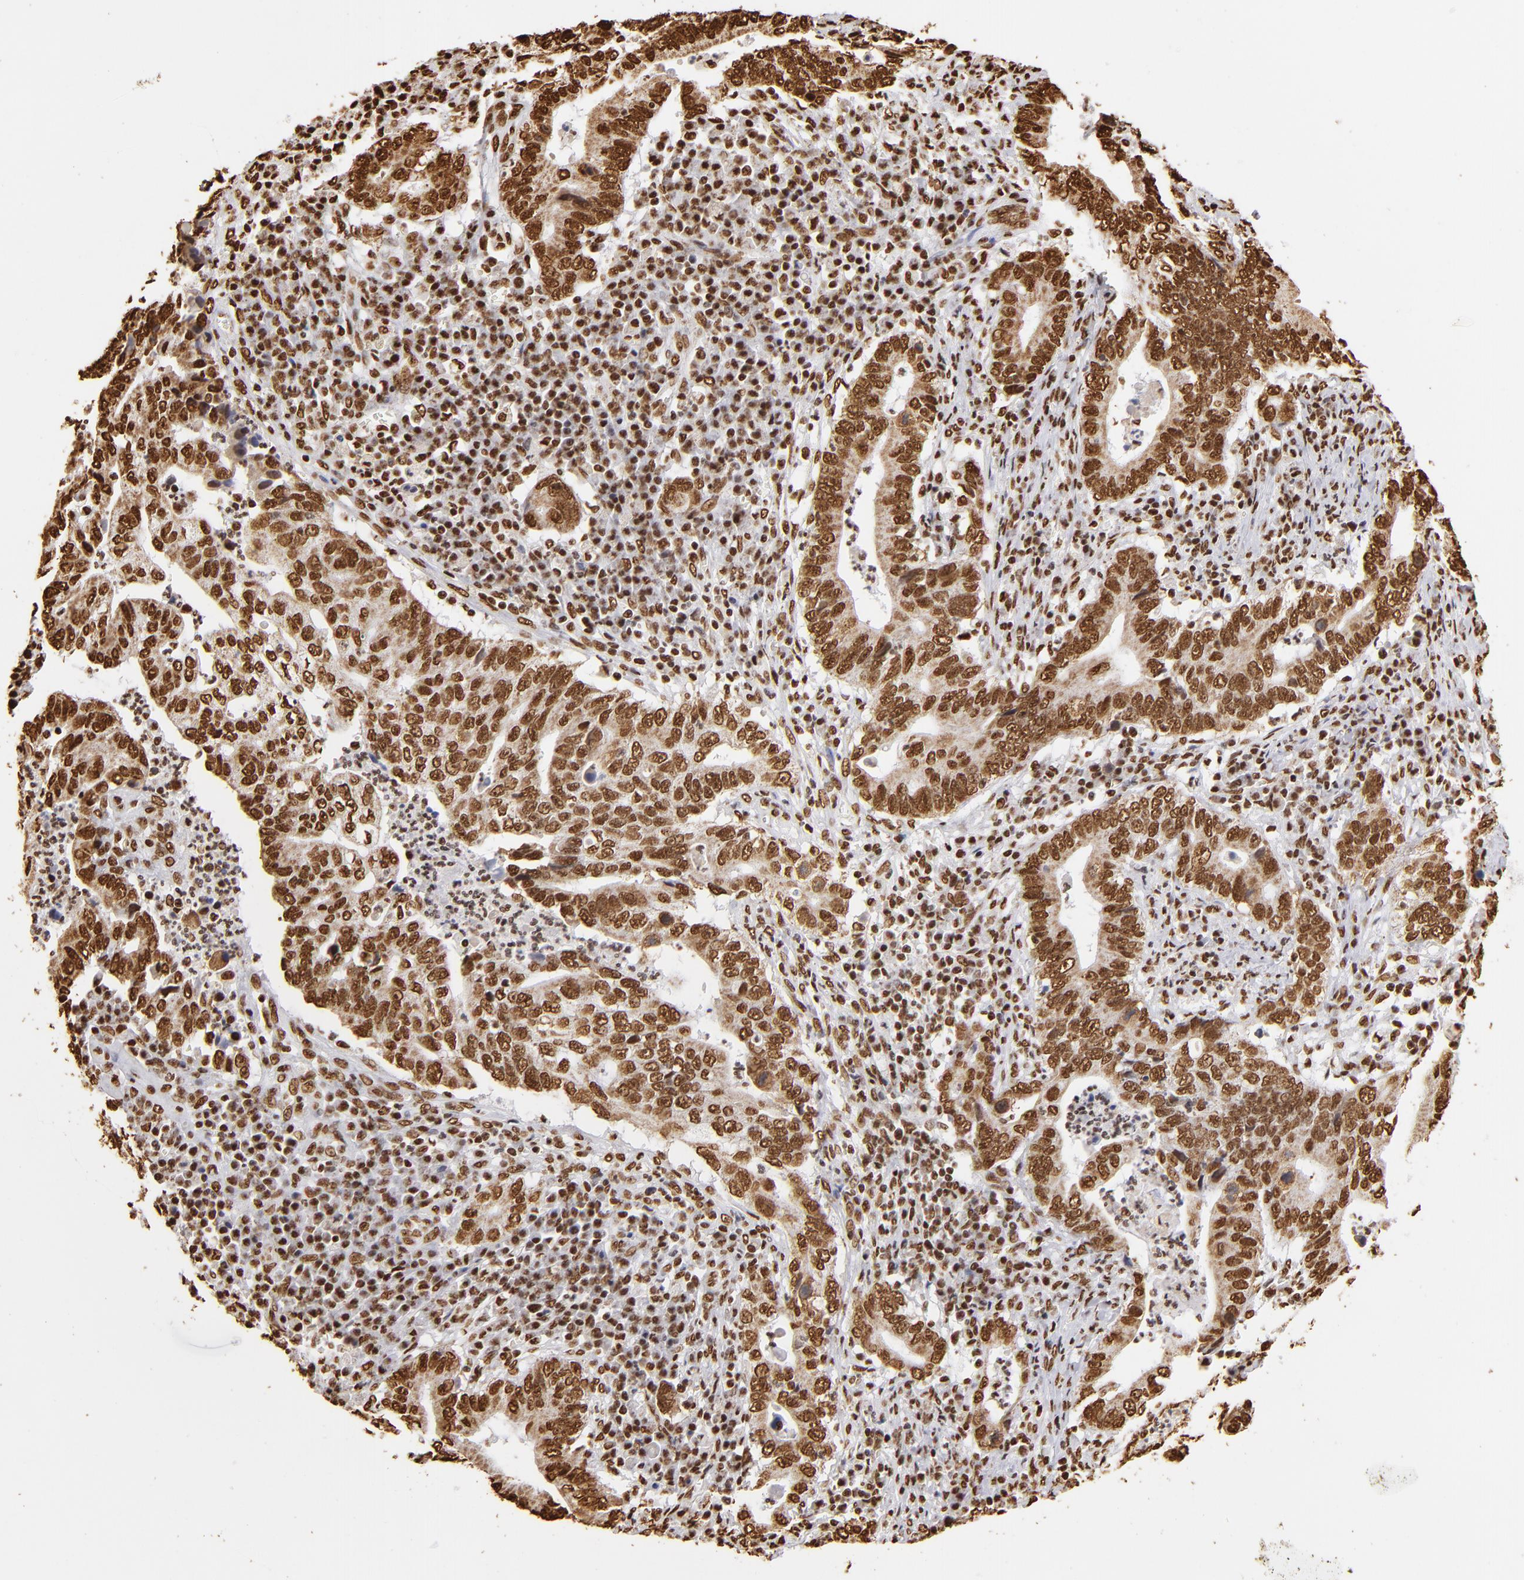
{"staining": {"intensity": "strong", "quantity": ">75%", "location": "nuclear"}, "tissue": "stomach cancer", "cell_type": "Tumor cells", "image_type": "cancer", "snomed": [{"axis": "morphology", "description": "Adenocarcinoma, NOS"}, {"axis": "topography", "description": "Stomach, upper"}], "caption": "Immunohistochemistry micrograph of human adenocarcinoma (stomach) stained for a protein (brown), which displays high levels of strong nuclear positivity in about >75% of tumor cells.", "gene": "ILF3", "patient": {"sex": "male", "age": 63}}